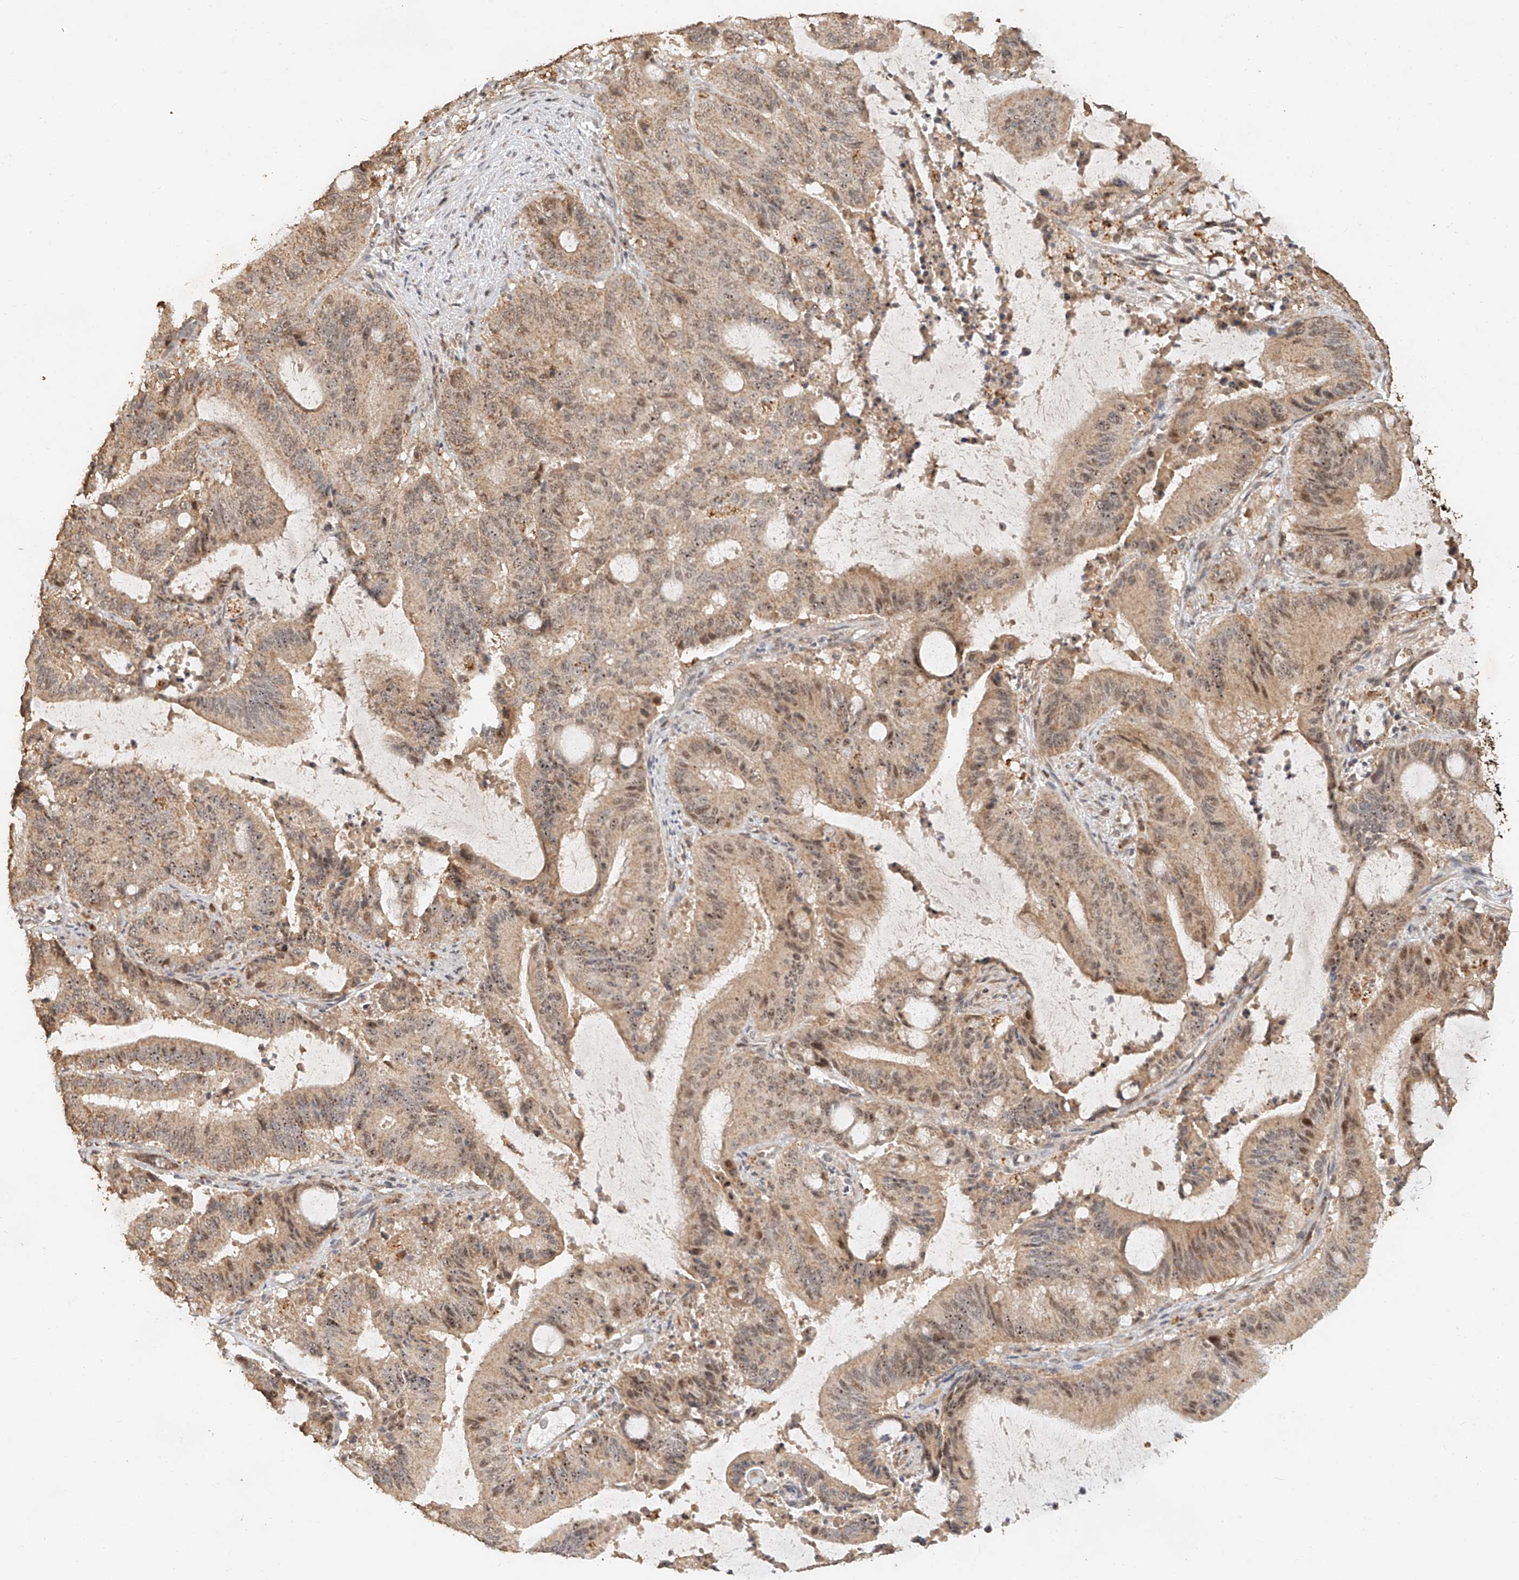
{"staining": {"intensity": "weak", "quantity": ">75%", "location": "cytoplasmic/membranous,nuclear"}, "tissue": "liver cancer", "cell_type": "Tumor cells", "image_type": "cancer", "snomed": [{"axis": "morphology", "description": "Normal tissue, NOS"}, {"axis": "morphology", "description": "Cholangiocarcinoma"}, {"axis": "topography", "description": "Liver"}, {"axis": "topography", "description": "Peripheral nerve tissue"}], "caption": "Immunohistochemical staining of liver cholangiocarcinoma shows low levels of weak cytoplasmic/membranous and nuclear staining in approximately >75% of tumor cells.", "gene": "CXorf58", "patient": {"sex": "female", "age": 73}}